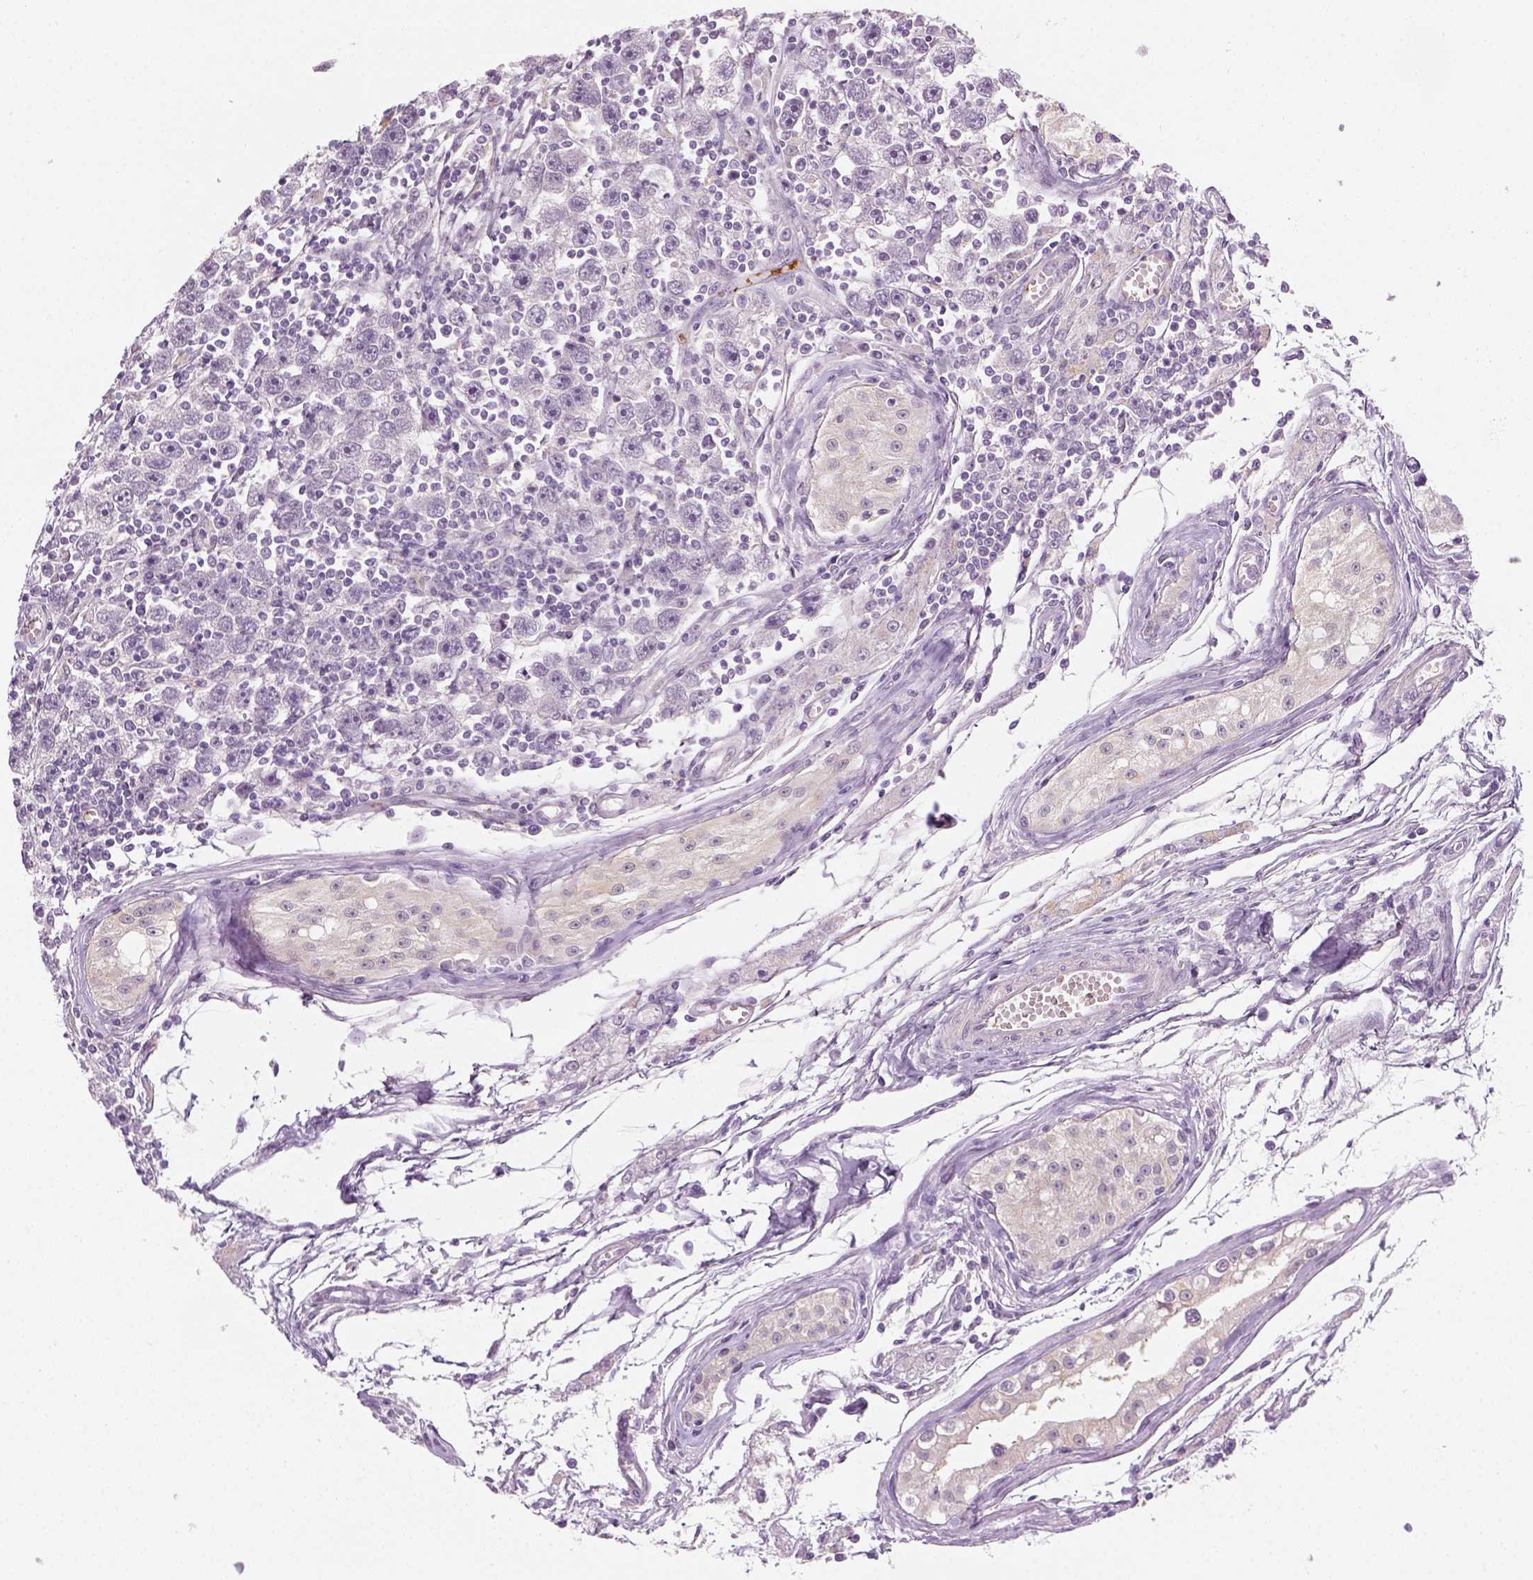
{"staining": {"intensity": "negative", "quantity": "none", "location": "none"}, "tissue": "testis cancer", "cell_type": "Tumor cells", "image_type": "cancer", "snomed": [{"axis": "morphology", "description": "Seminoma, NOS"}, {"axis": "topography", "description": "Testis"}], "caption": "Immunohistochemistry (IHC) of human testis cancer (seminoma) exhibits no expression in tumor cells.", "gene": "FAM163B", "patient": {"sex": "male", "age": 30}}